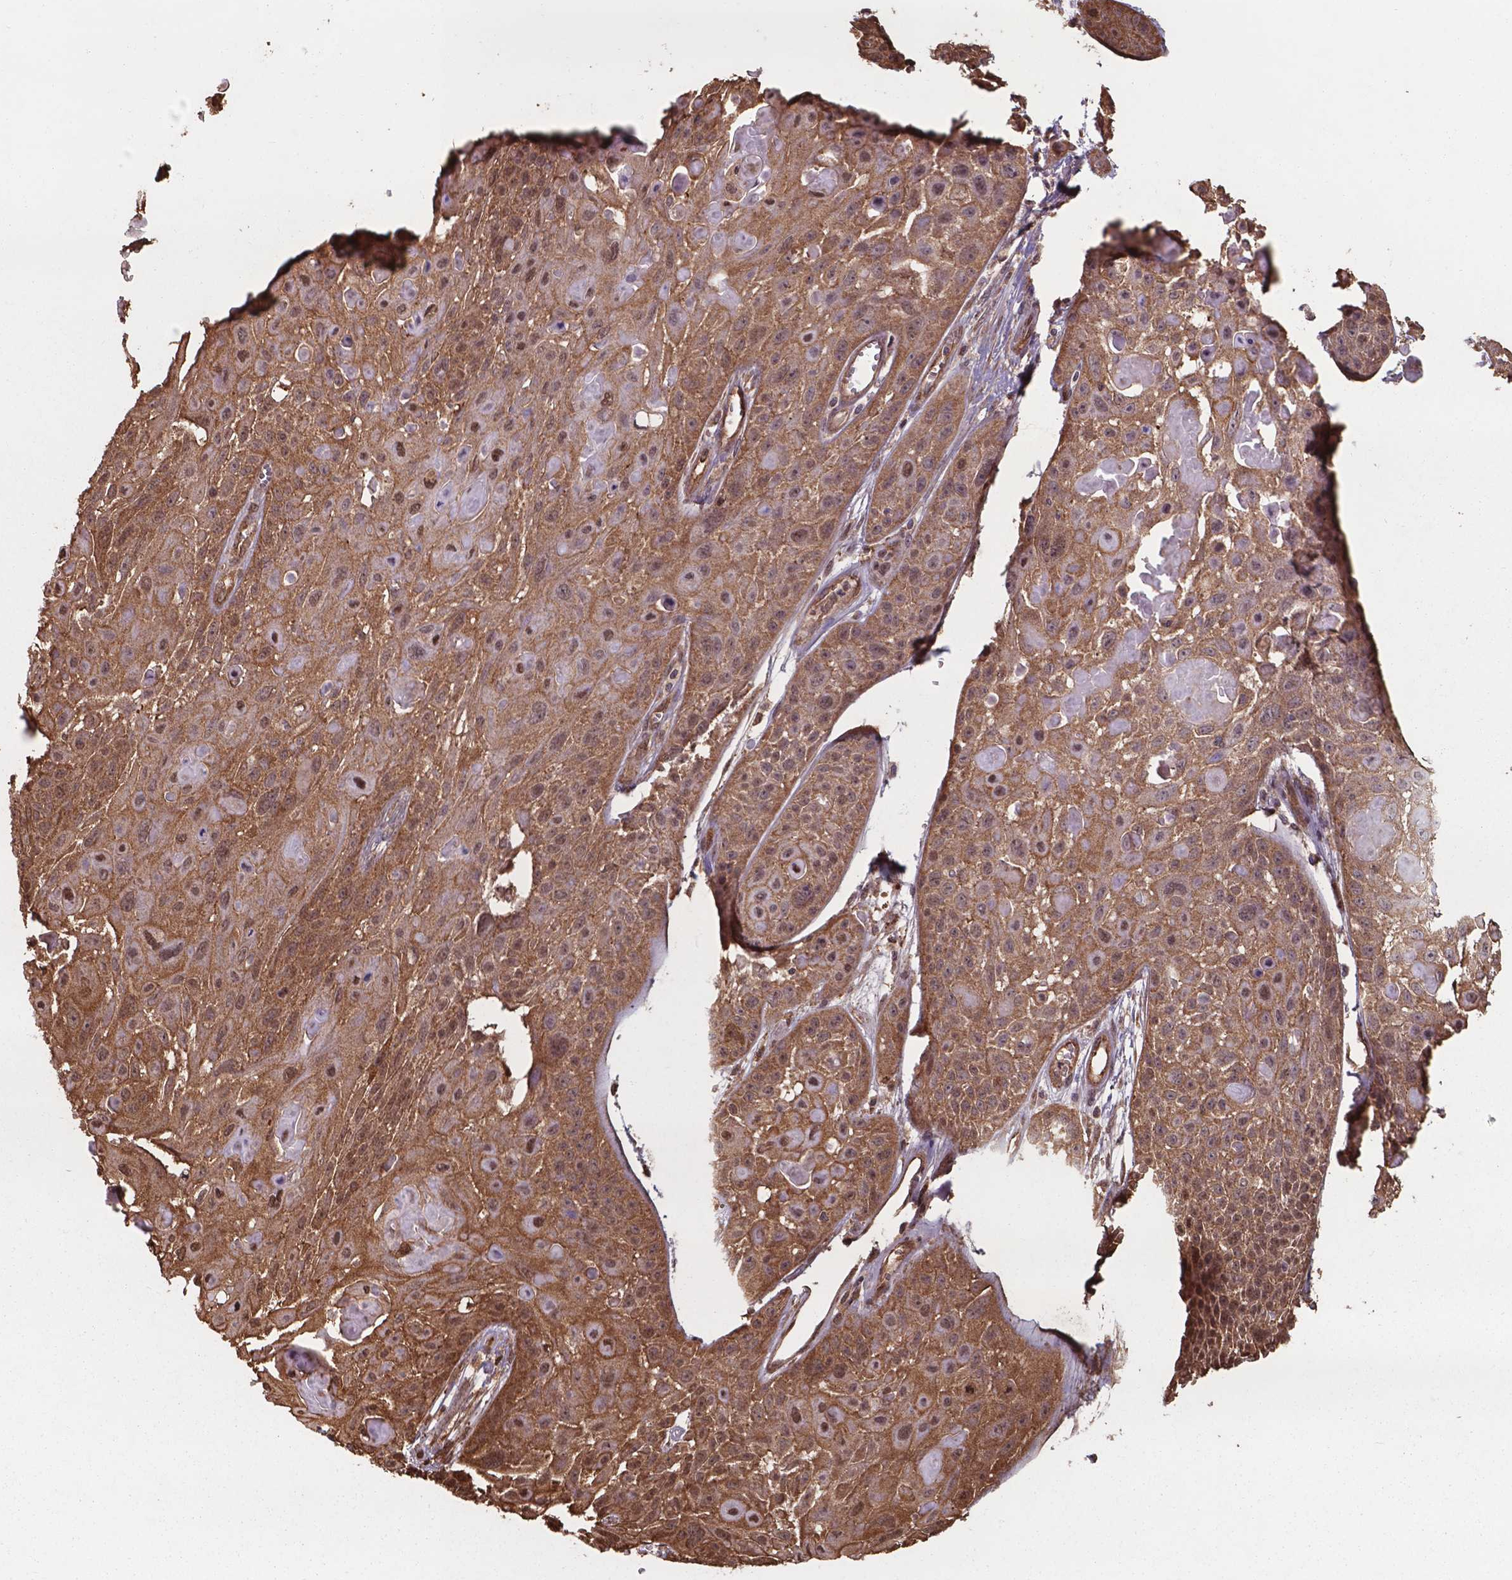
{"staining": {"intensity": "moderate", "quantity": ">75%", "location": "cytoplasmic/membranous,nuclear"}, "tissue": "skin cancer", "cell_type": "Tumor cells", "image_type": "cancer", "snomed": [{"axis": "morphology", "description": "Squamous cell carcinoma, NOS"}, {"axis": "topography", "description": "Skin"}, {"axis": "topography", "description": "Anal"}], "caption": "The photomicrograph exhibits immunohistochemical staining of skin squamous cell carcinoma. There is moderate cytoplasmic/membranous and nuclear expression is seen in about >75% of tumor cells.", "gene": "CHP2", "patient": {"sex": "female", "age": 75}}